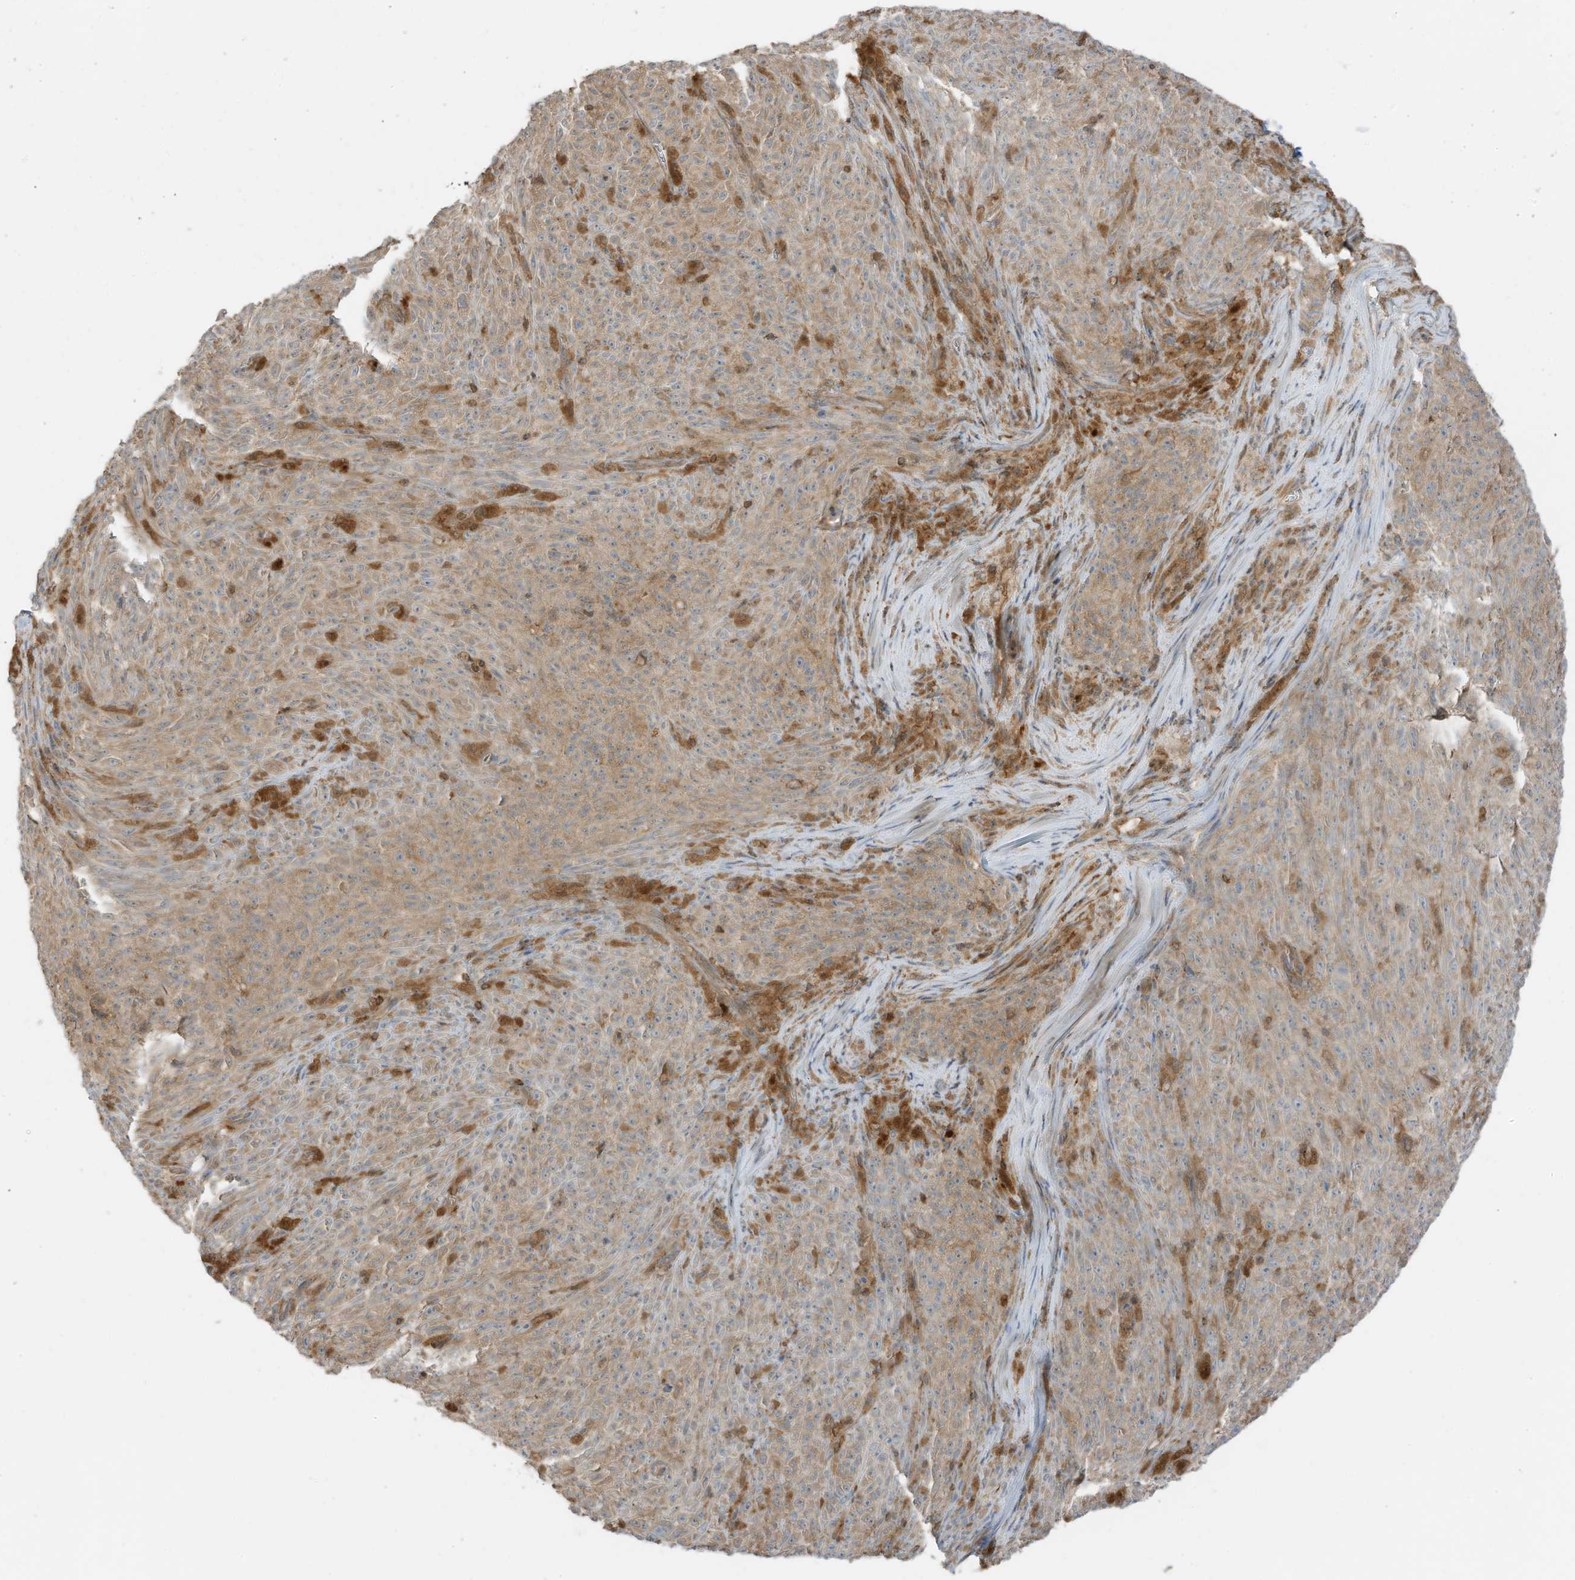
{"staining": {"intensity": "weak", "quantity": ">75%", "location": "cytoplasmic/membranous"}, "tissue": "melanoma", "cell_type": "Tumor cells", "image_type": "cancer", "snomed": [{"axis": "morphology", "description": "Malignant melanoma, NOS"}, {"axis": "topography", "description": "Skin"}], "caption": "A brown stain shows weak cytoplasmic/membranous staining of a protein in malignant melanoma tumor cells. (Stains: DAB (3,3'-diaminobenzidine) in brown, nuclei in blue, Microscopy: brightfield microscopy at high magnification).", "gene": "SLC25A12", "patient": {"sex": "female", "age": 82}}